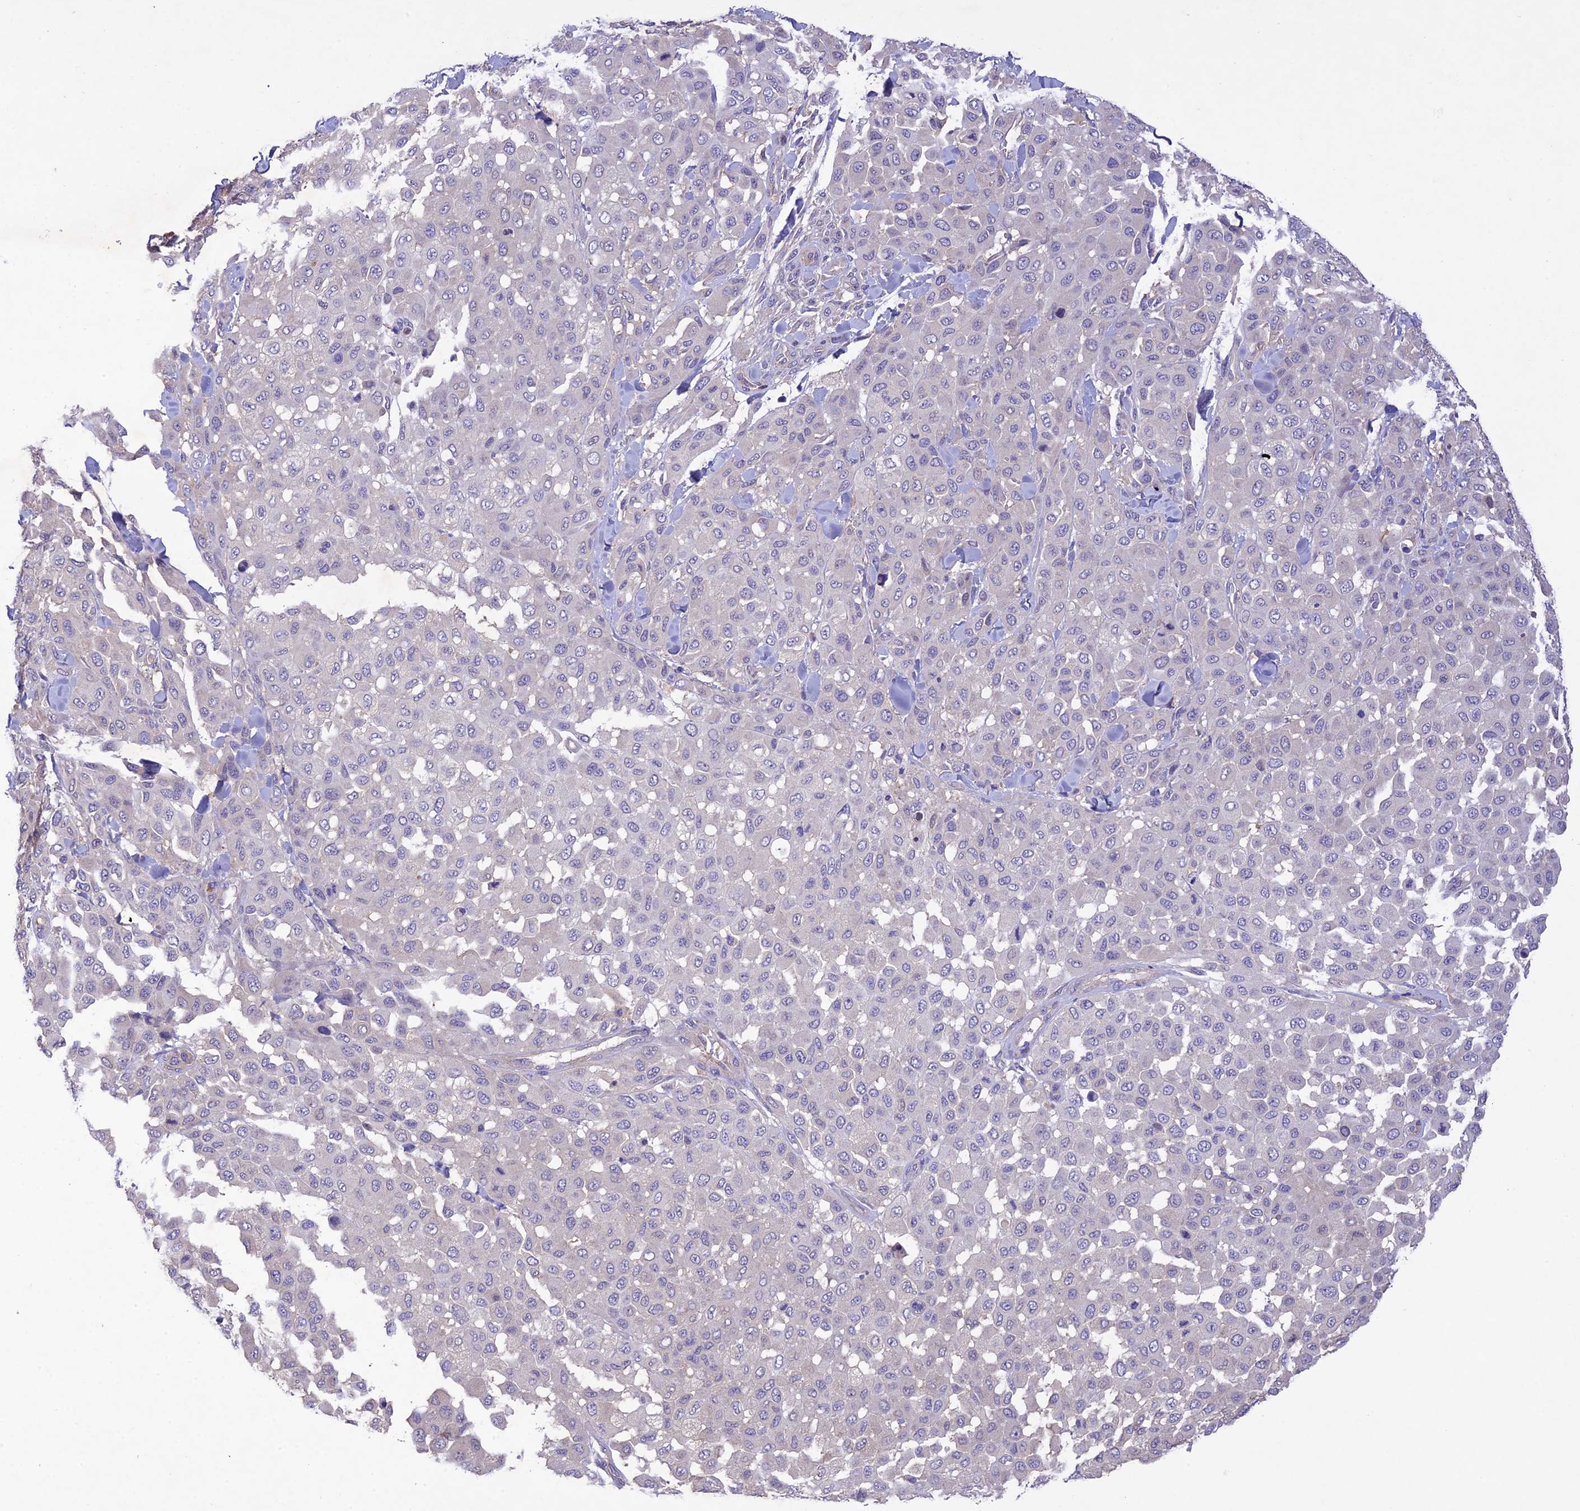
{"staining": {"intensity": "negative", "quantity": "none", "location": "none"}, "tissue": "melanoma", "cell_type": "Tumor cells", "image_type": "cancer", "snomed": [{"axis": "morphology", "description": "Malignant melanoma, Metastatic site"}, {"axis": "topography", "description": "Skin"}], "caption": "Human malignant melanoma (metastatic site) stained for a protein using immunohistochemistry (IHC) reveals no staining in tumor cells.", "gene": "SNX24", "patient": {"sex": "female", "age": 81}}